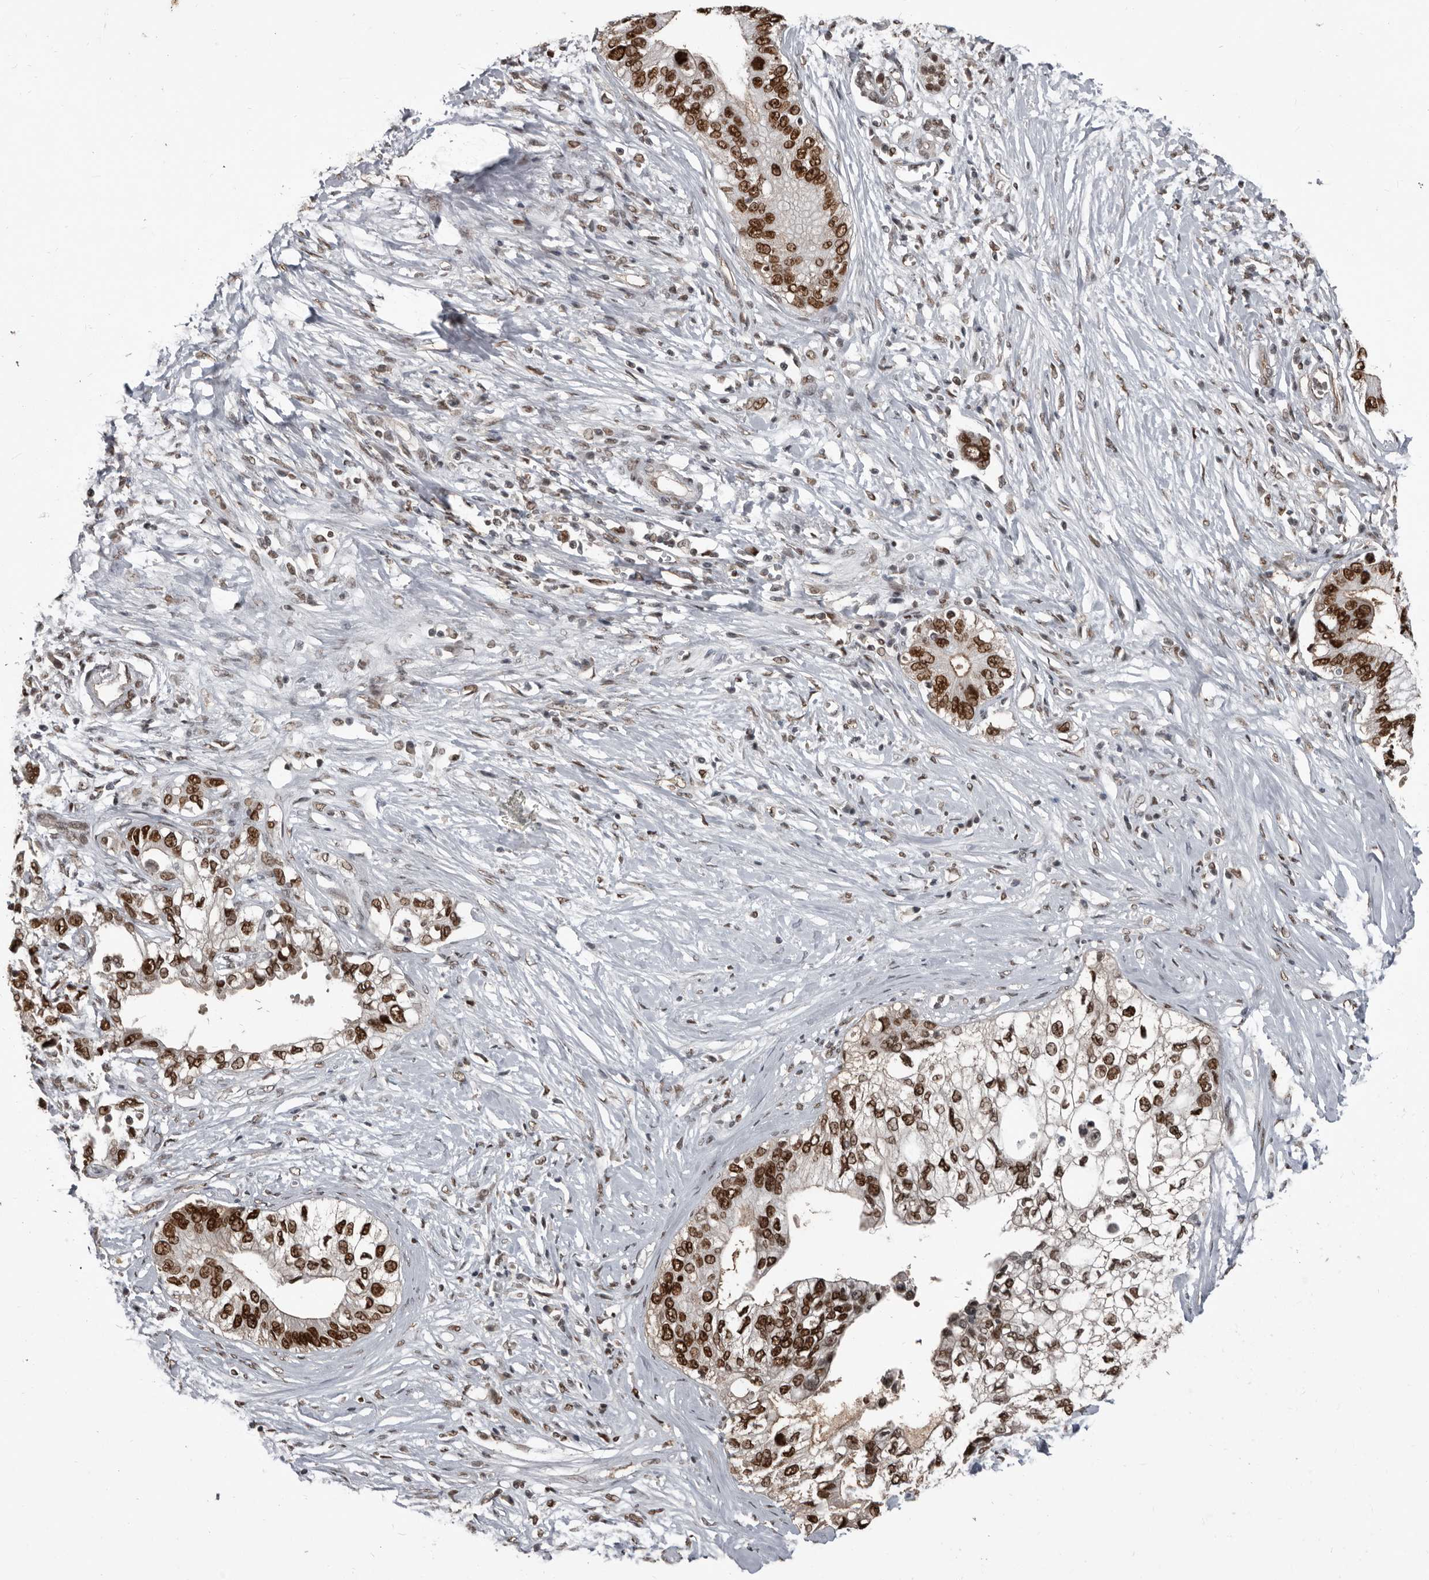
{"staining": {"intensity": "strong", "quantity": ">75%", "location": "nuclear"}, "tissue": "pancreatic cancer", "cell_type": "Tumor cells", "image_type": "cancer", "snomed": [{"axis": "morphology", "description": "Normal tissue, NOS"}, {"axis": "morphology", "description": "Adenocarcinoma, NOS"}, {"axis": "topography", "description": "Pancreas"}, {"axis": "topography", "description": "Peripheral nerve tissue"}], "caption": "Immunohistochemistry (DAB (3,3'-diaminobenzidine)) staining of human adenocarcinoma (pancreatic) shows strong nuclear protein expression in approximately >75% of tumor cells.", "gene": "CHD1L", "patient": {"sex": "male", "age": 59}}